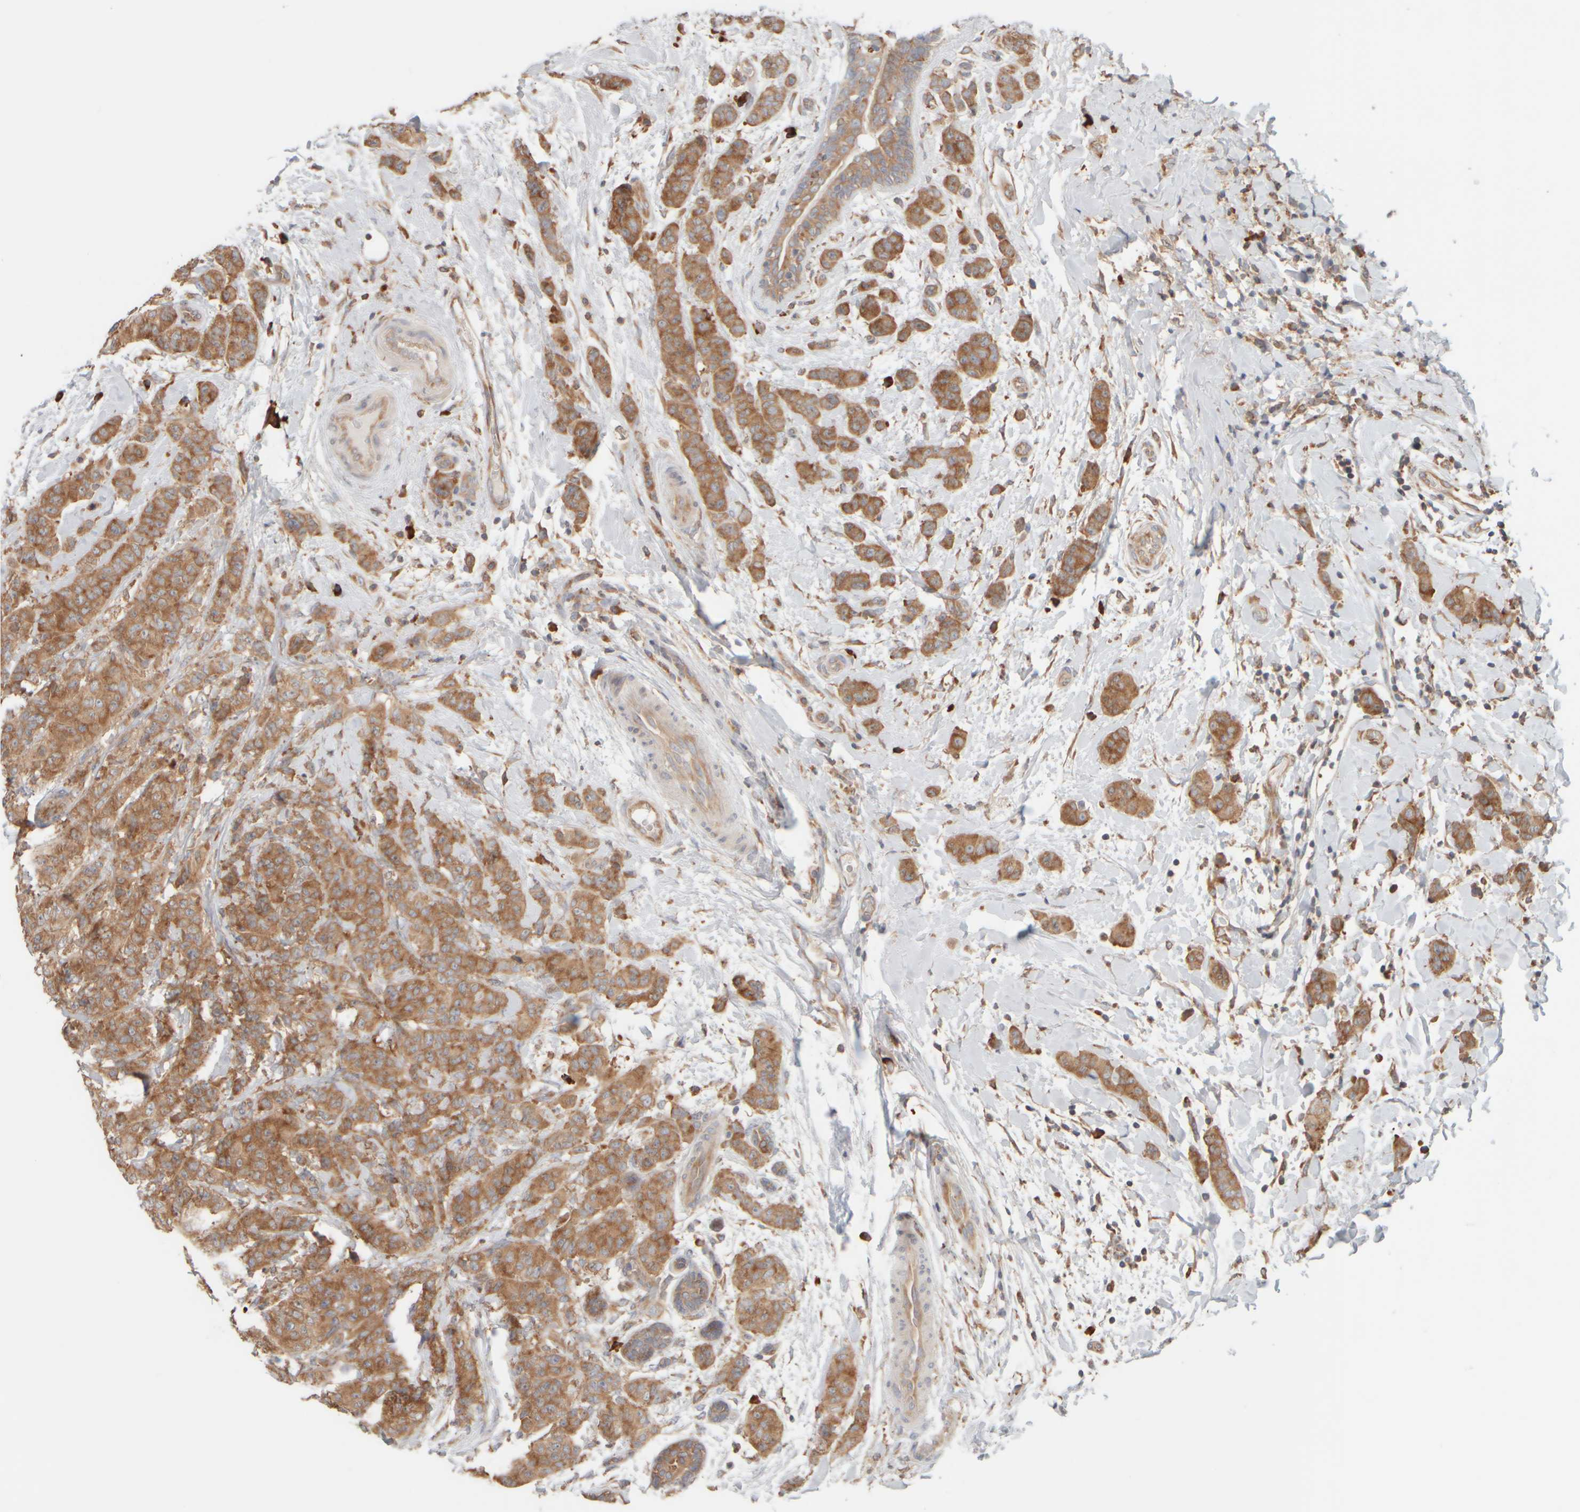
{"staining": {"intensity": "moderate", "quantity": ">75%", "location": "cytoplasmic/membranous"}, "tissue": "breast cancer", "cell_type": "Tumor cells", "image_type": "cancer", "snomed": [{"axis": "morphology", "description": "Normal tissue, NOS"}, {"axis": "morphology", "description": "Duct carcinoma"}, {"axis": "topography", "description": "Breast"}], "caption": "Immunohistochemical staining of human breast infiltrating ductal carcinoma shows medium levels of moderate cytoplasmic/membranous expression in about >75% of tumor cells. The protein is stained brown, and the nuclei are stained in blue (DAB IHC with brightfield microscopy, high magnification).", "gene": "EIF2B3", "patient": {"sex": "female", "age": 40}}